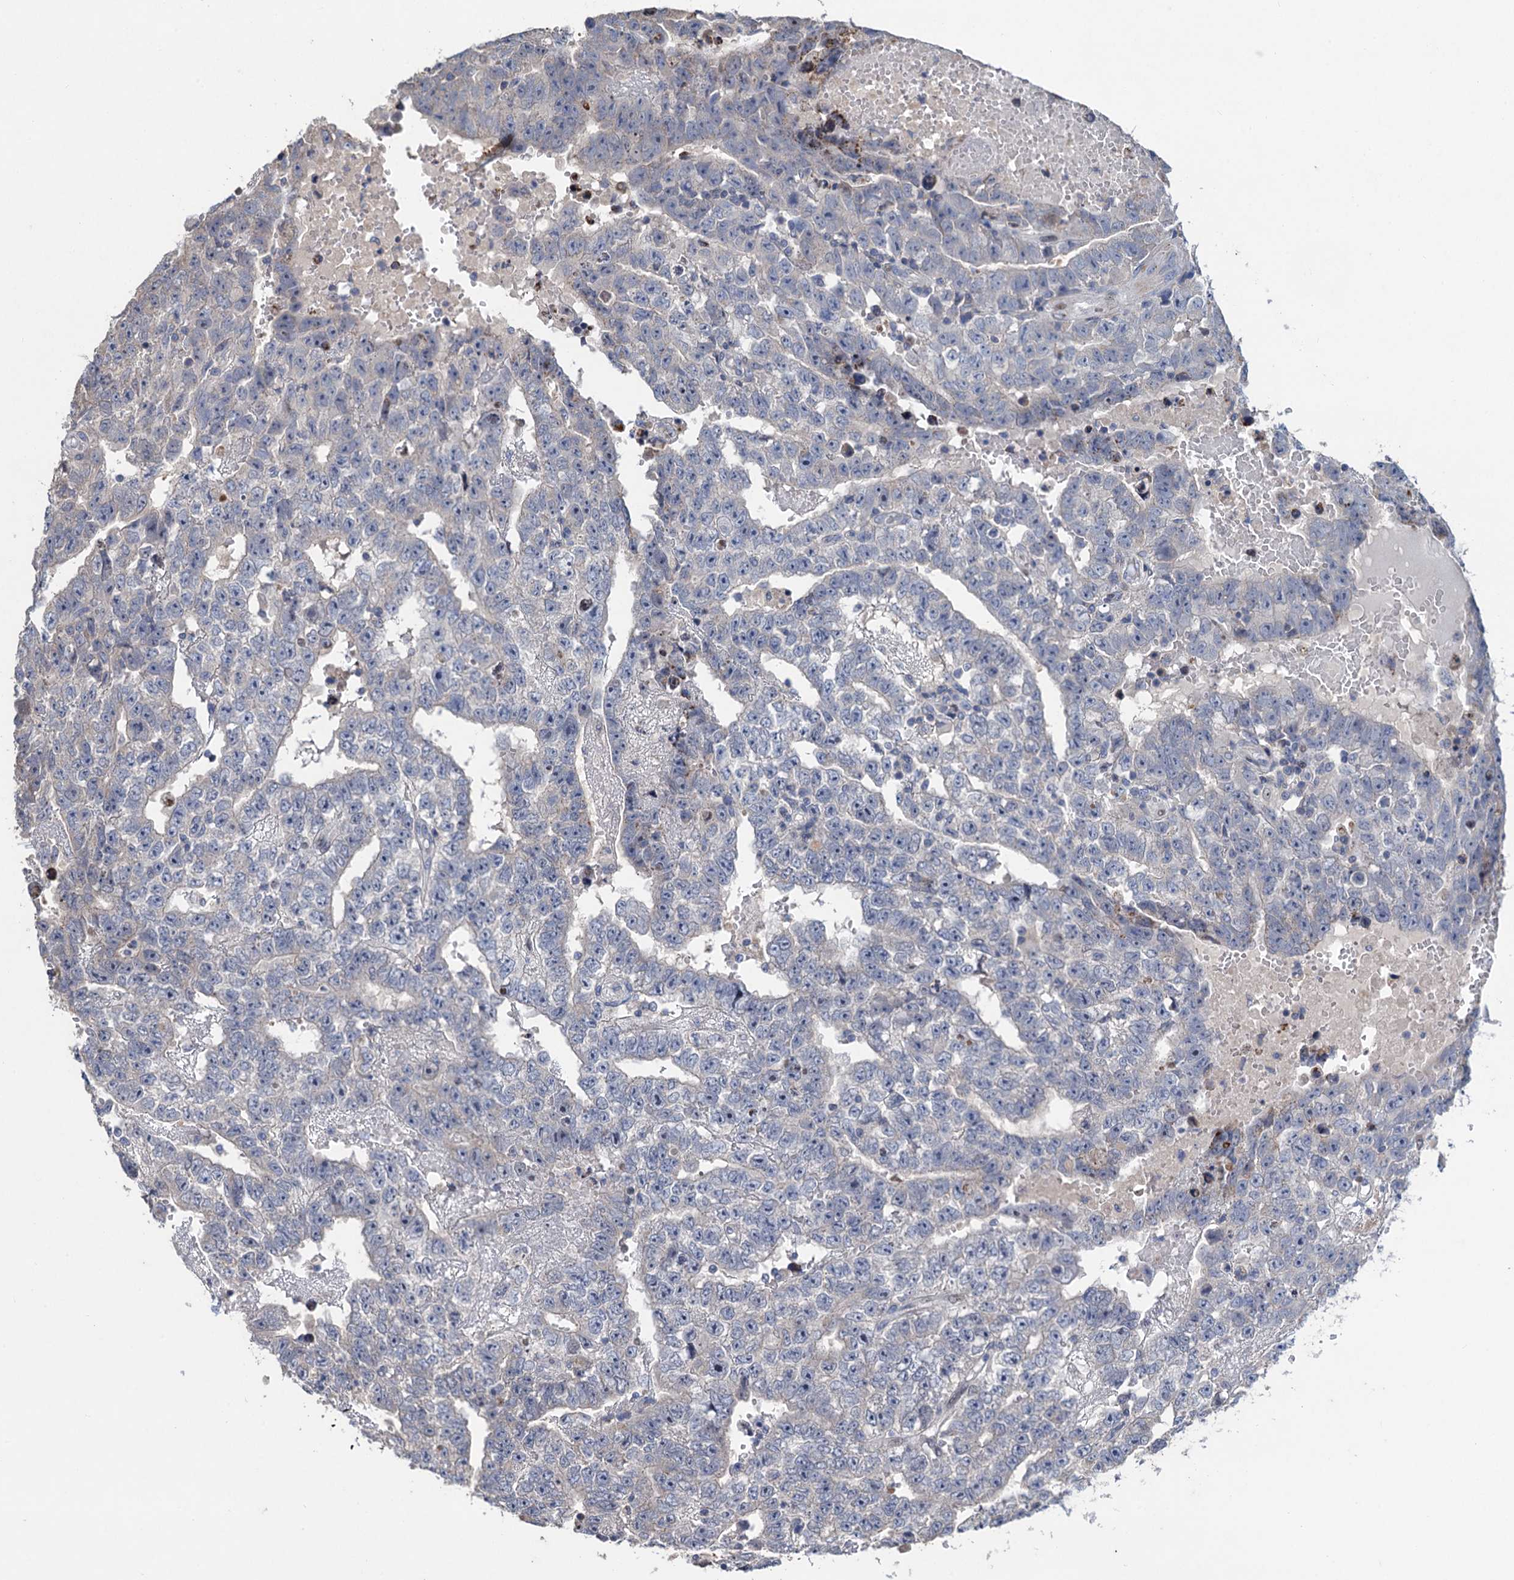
{"staining": {"intensity": "negative", "quantity": "none", "location": "none"}, "tissue": "testis cancer", "cell_type": "Tumor cells", "image_type": "cancer", "snomed": [{"axis": "morphology", "description": "Carcinoma, Embryonal, NOS"}, {"axis": "topography", "description": "Testis"}], "caption": "Immunohistochemistry (IHC) image of human testis cancer (embryonal carcinoma) stained for a protein (brown), which exhibits no positivity in tumor cells. Brightfield microscopy of immunohistochemistry (IHC) stained with DAB (3,3'-diaminobenzidine) (brown) and hematoxylin (blue), captured at high magnification.", "gene": "ESYT3", "patient": {"sex": "male", "age": 25}}